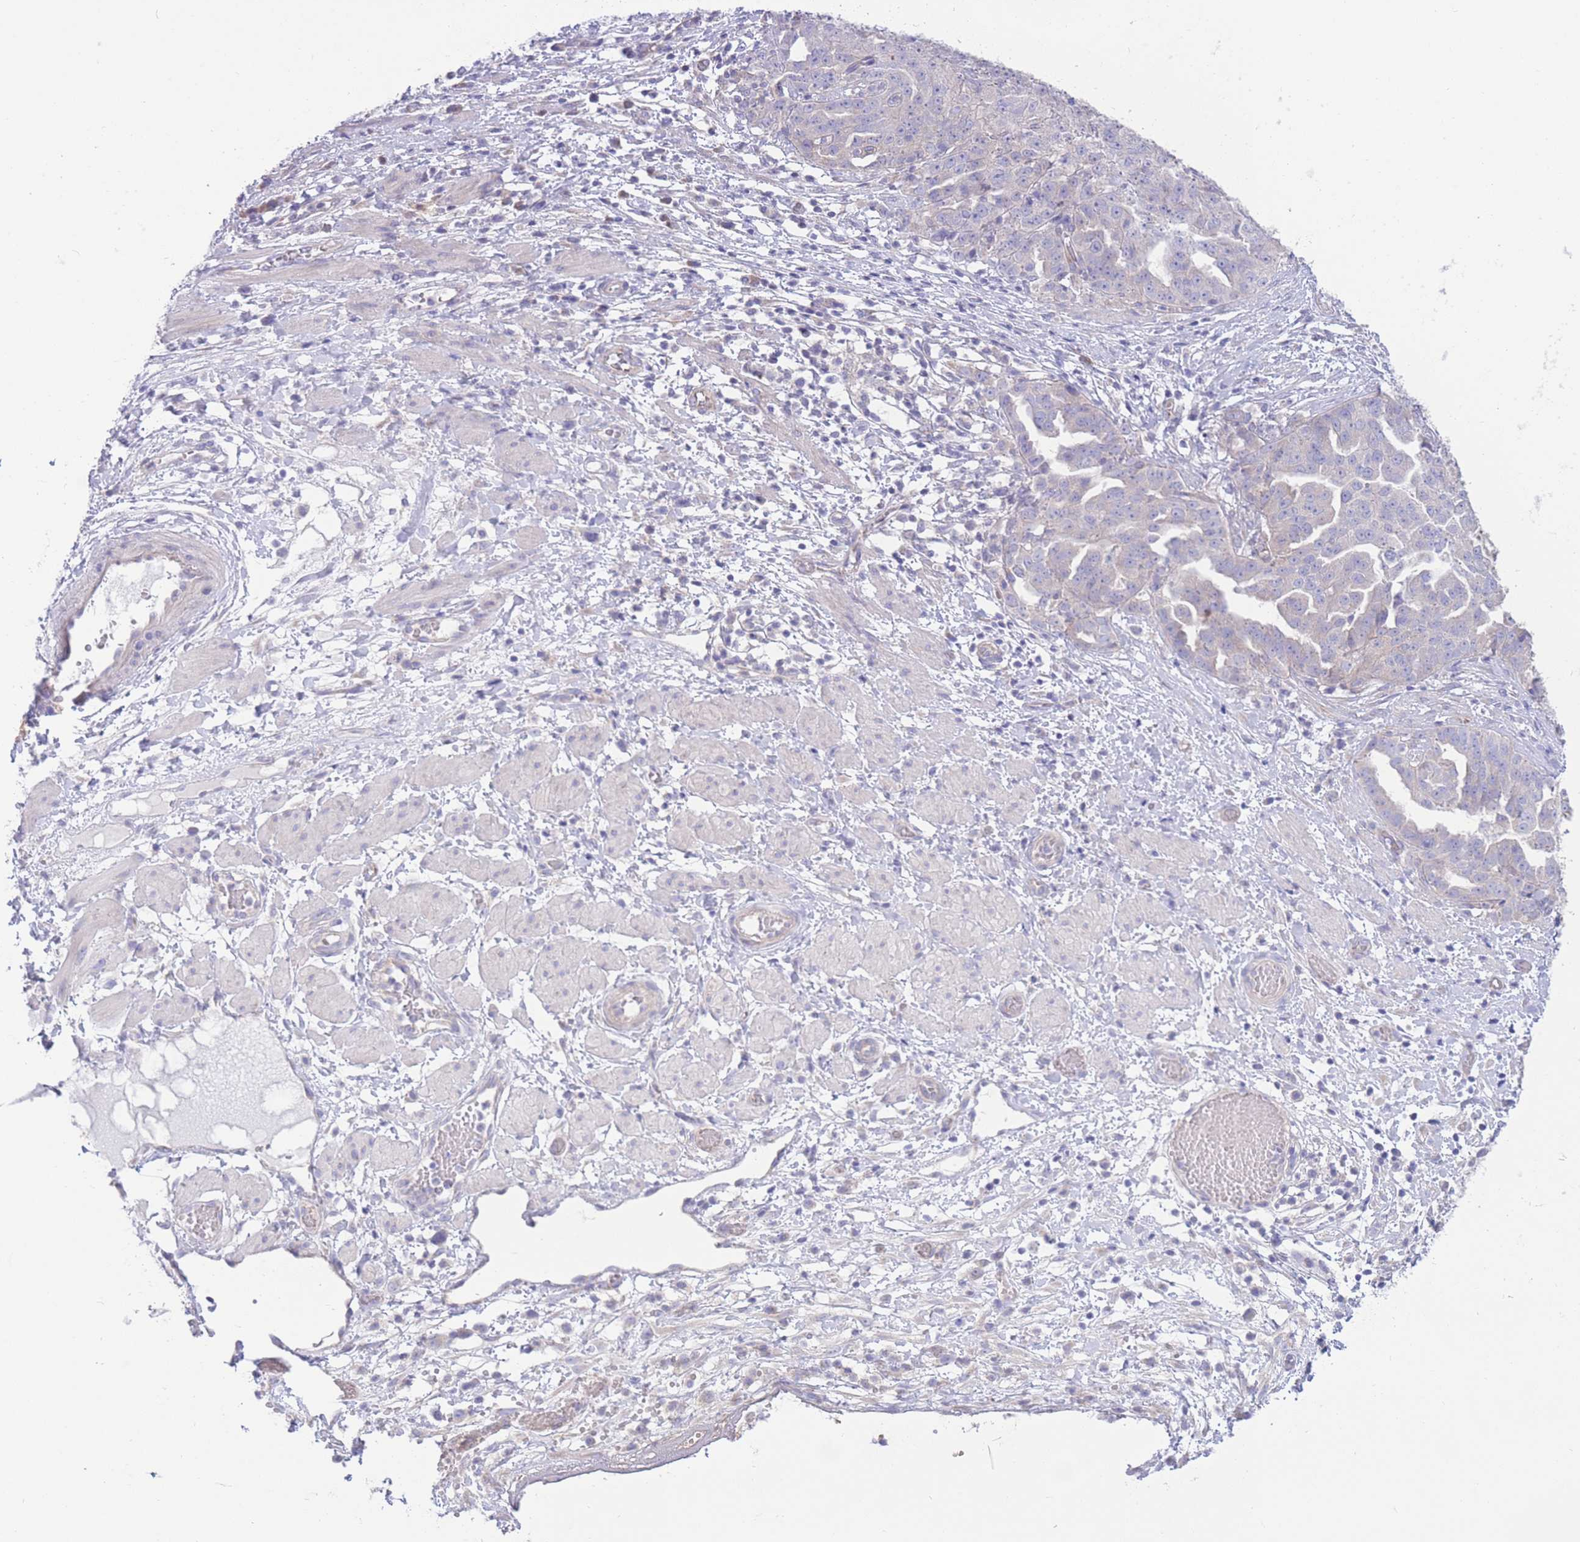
{"staining": {"intensity": "negative", "quantity": "none", "location": "none"}, "tissue": "ovarian cancer", "cell_type": "Tumor cells", "image_type": "cancer", "snomed": [{"axis": "morphology", "description": "Cystadenocarcinoma, serous, NOS"}, {"axis": "topography", "description": "Ovary"}], "caption": "This is an immunohistochemistry (IHC) histopathology image of ovarian serous cystadenocarcinoma. There is no staining in tumor cells.", "gene": "ALS2CL", "patient": {"sex": "female", "age": 58}}